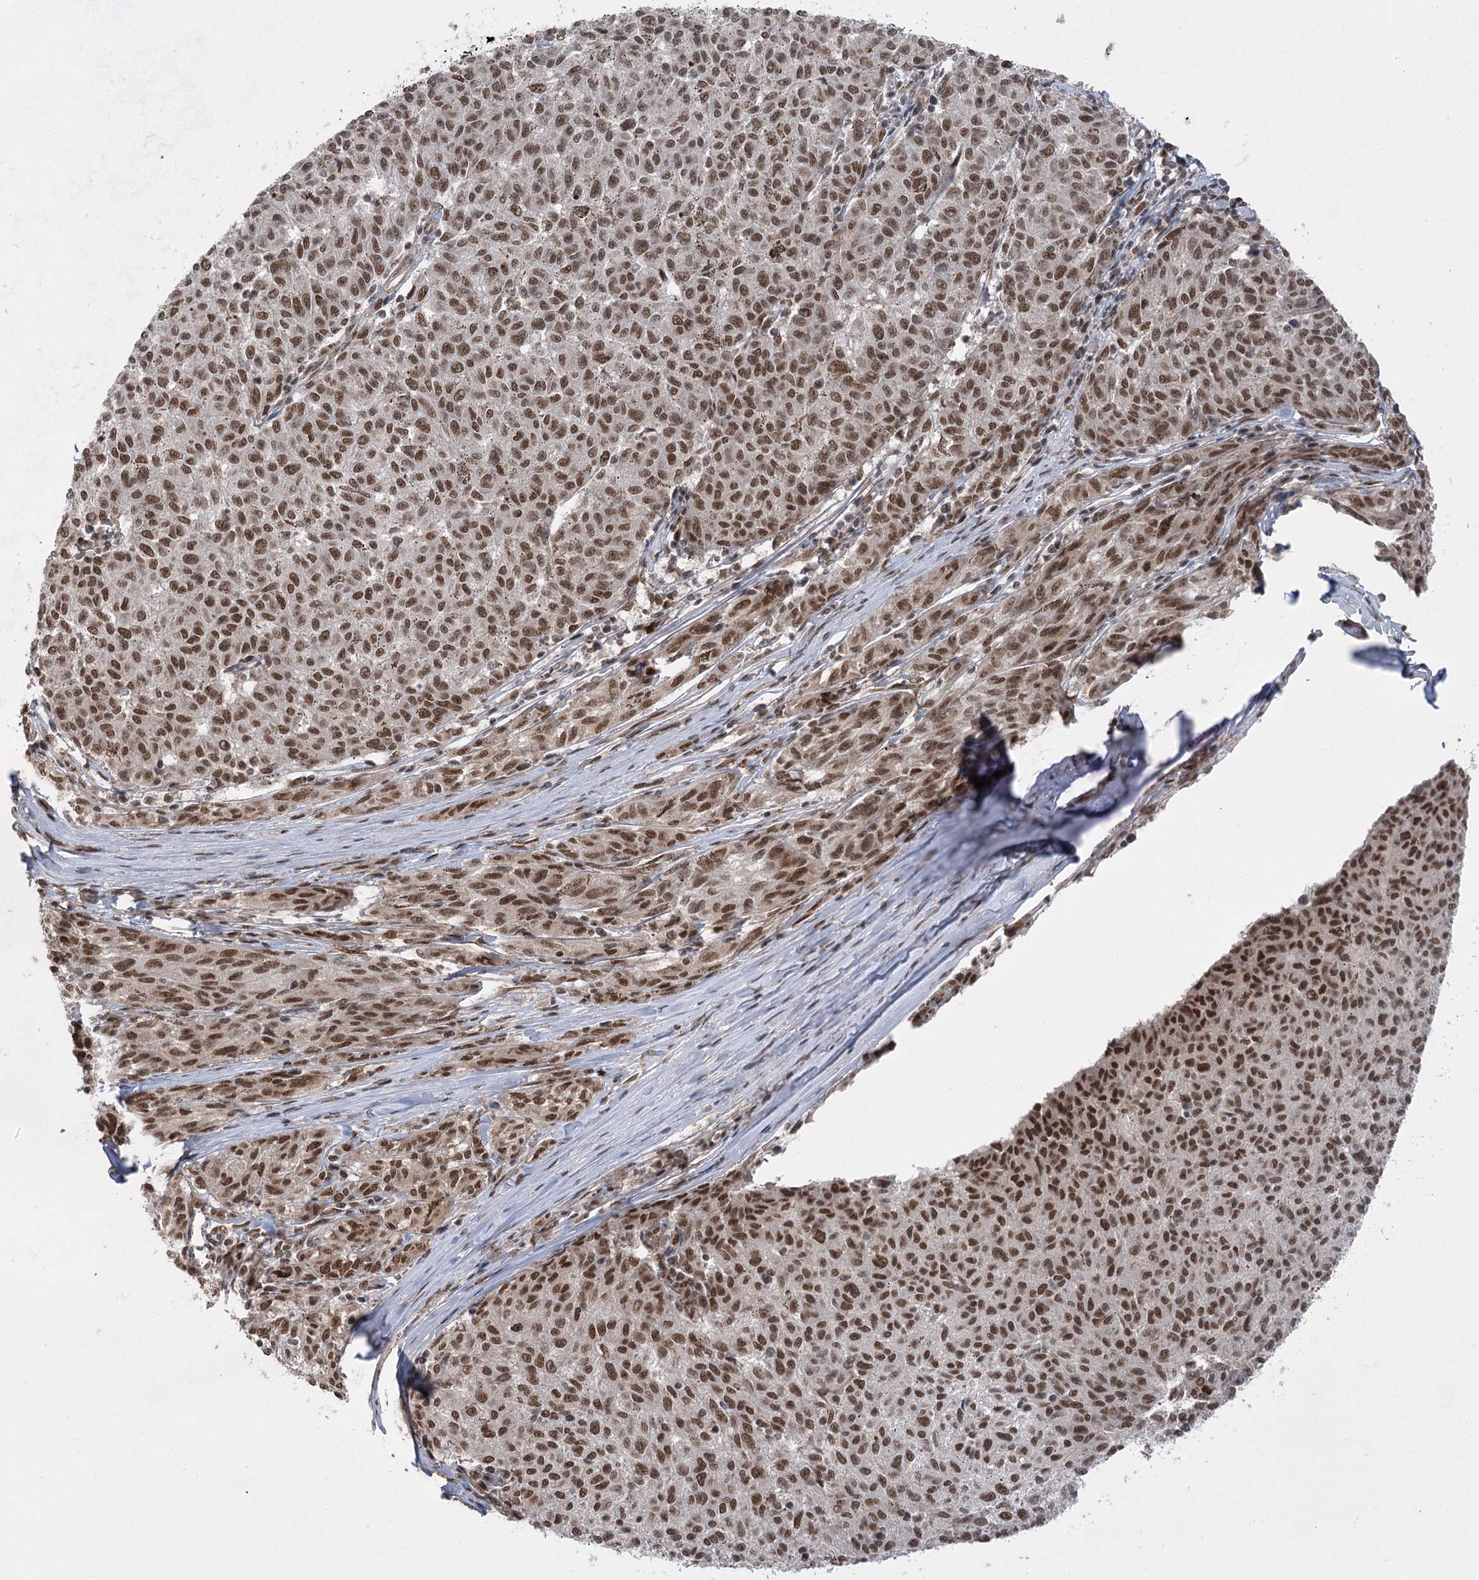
{"staining": {"intensity": "moderate", "quantity": ">75%", "location": "nuclear"}, "tissue": "melanoma", "cell_type": "Tumor cells", "image_type": "cancer", "snomed": [{"axis": "morphology", "description": "Malignant melanoma, NOS"}, {"axis": "topography", "description": "Skin"}], "caption": "Brown immunohistochemical staining in malignant melanoma exhibits moderate nuclear staining in approximately >75% of tumor cells.", "gene": "ZCCHC8", "patient": {"sex": "female", "age": 72}}